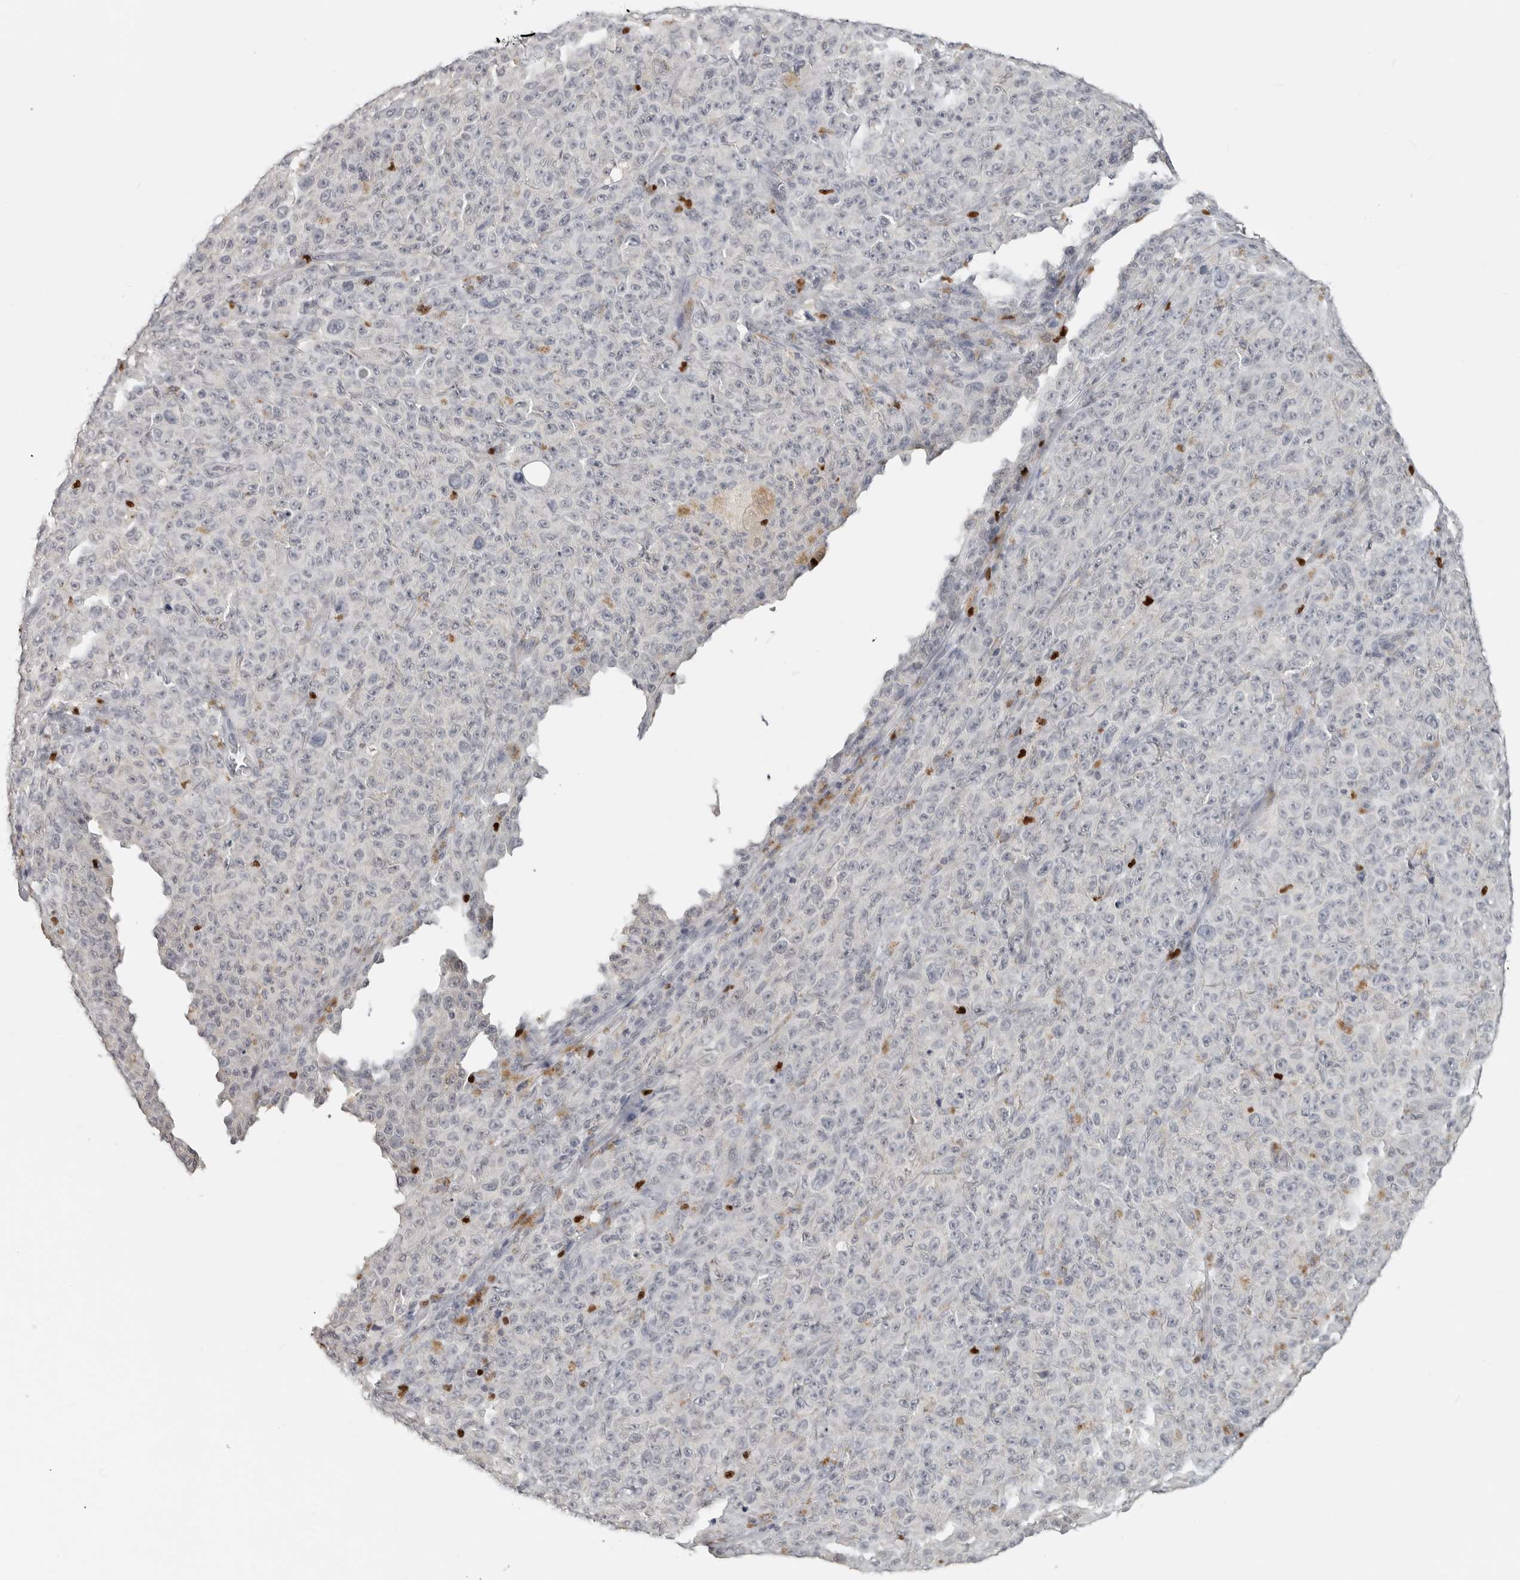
{"staining": {"intensity": "negative", "quantity": "none", "location": "none"}, "tissue": "melanoma", "cell_type": "Tumor cells", "image_type": "cancer", "snomed": [{"axis": "morphology", "description": "Malignant melanoma, NOS"}, {"axis": "topography", "description": "Skin"}], "caption": "Immunohistochemistry (IHC) image of human malignant melanoma stained for a protein (brown), which displays no staining in tumor cells.", "gene": "FOXP3", "patient": {"sex": "female", "age": 82}}